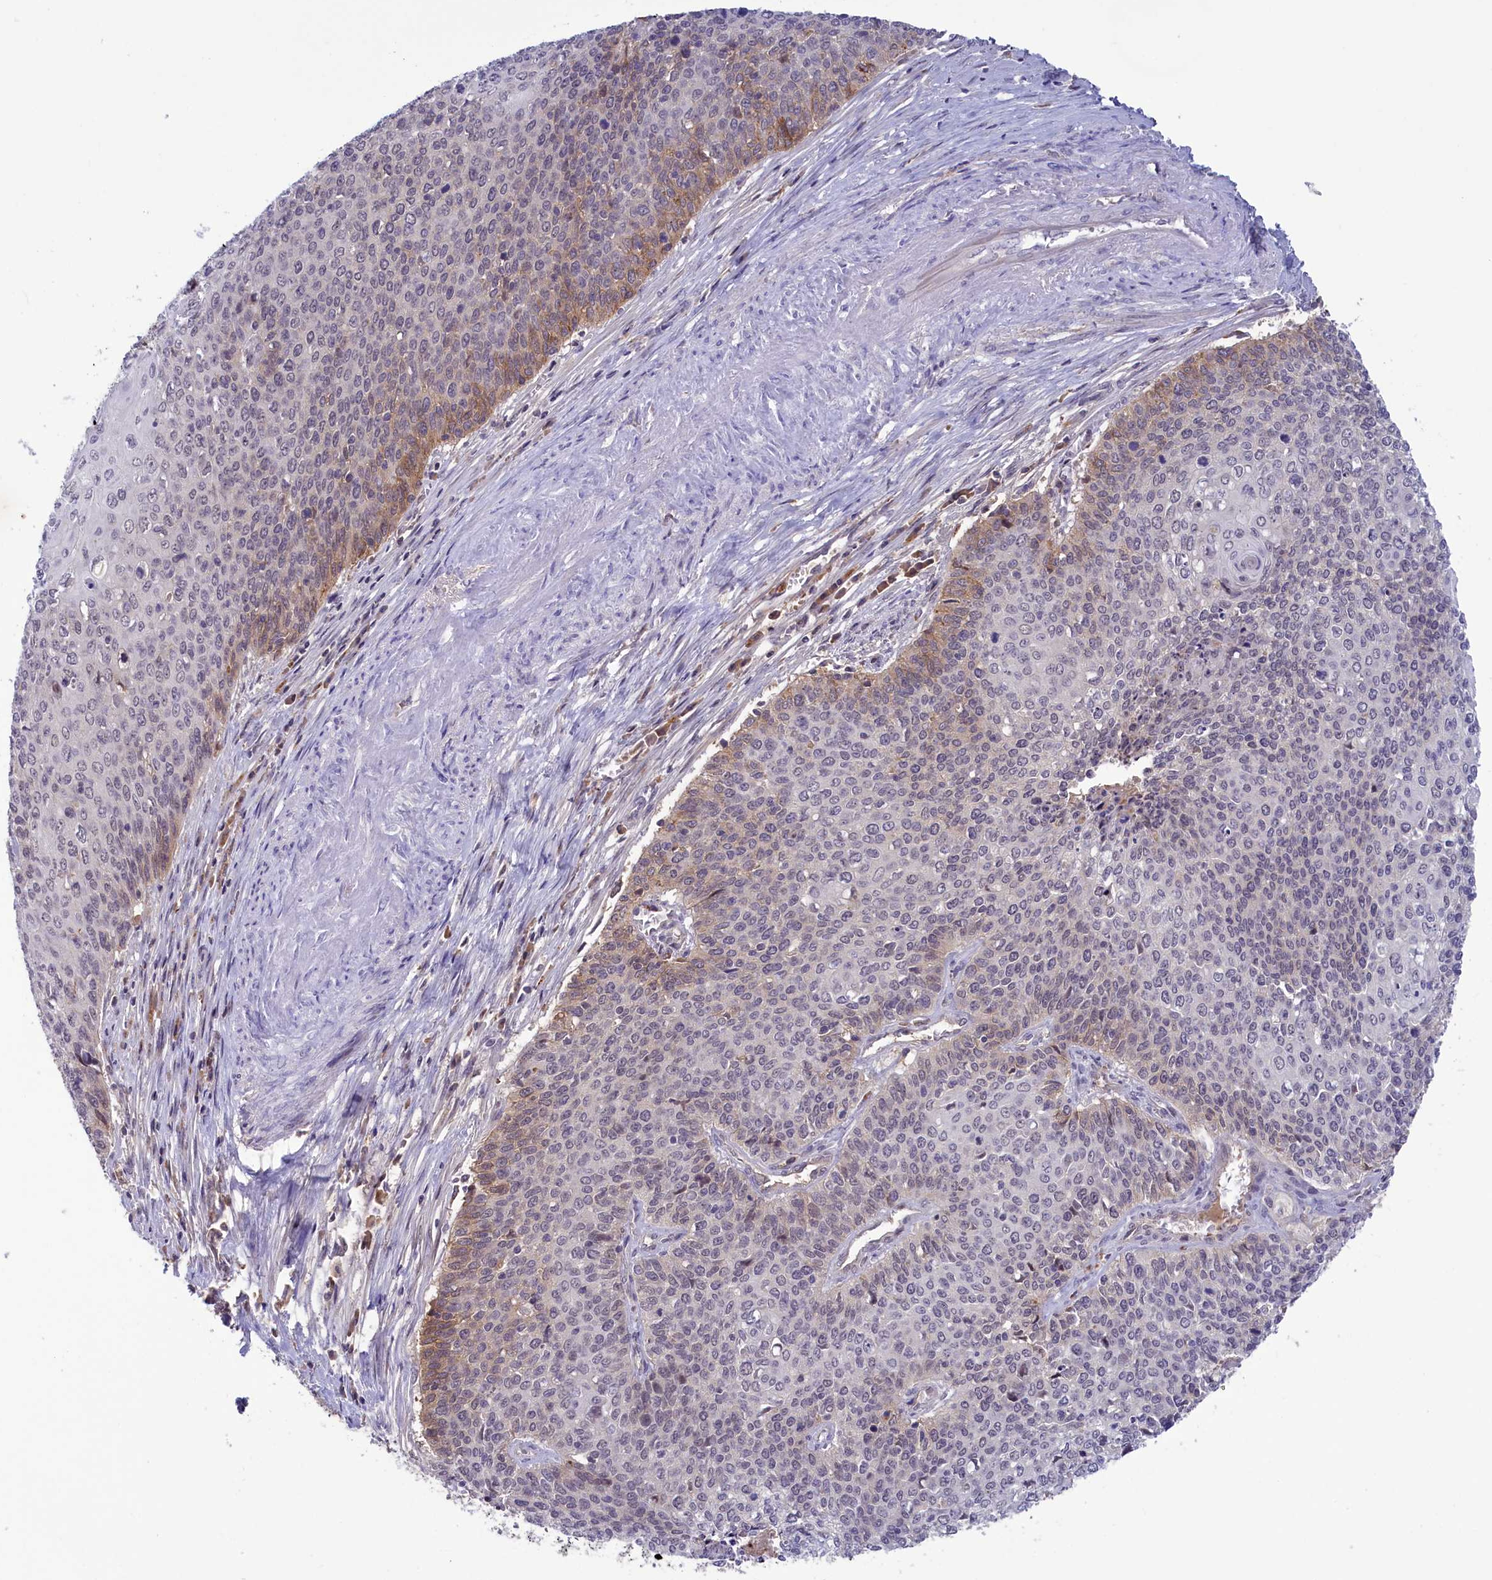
{"staining": {"intensity": "moderate", "quantity": "<25%", "location": "cytoplasmic/membranous"}, "tissue": "cervical cancer", "cell_type": "Tumor cells", "image_type": "cancer", "snomed": [{"axis": "morphology", "description": "Squamous cell carcinoma, NOS"}, {"axis": "topography", "description": "Cervix"}], "caption": "The photomicrograph demonstrates staining of squamous cell carcinoma (cervical), revealing moderate cytoplasmic/membranous protein staining (brown color) within tumor cells.", "gene": "STYX", "patient": {"sex": "female", "age": 39}}